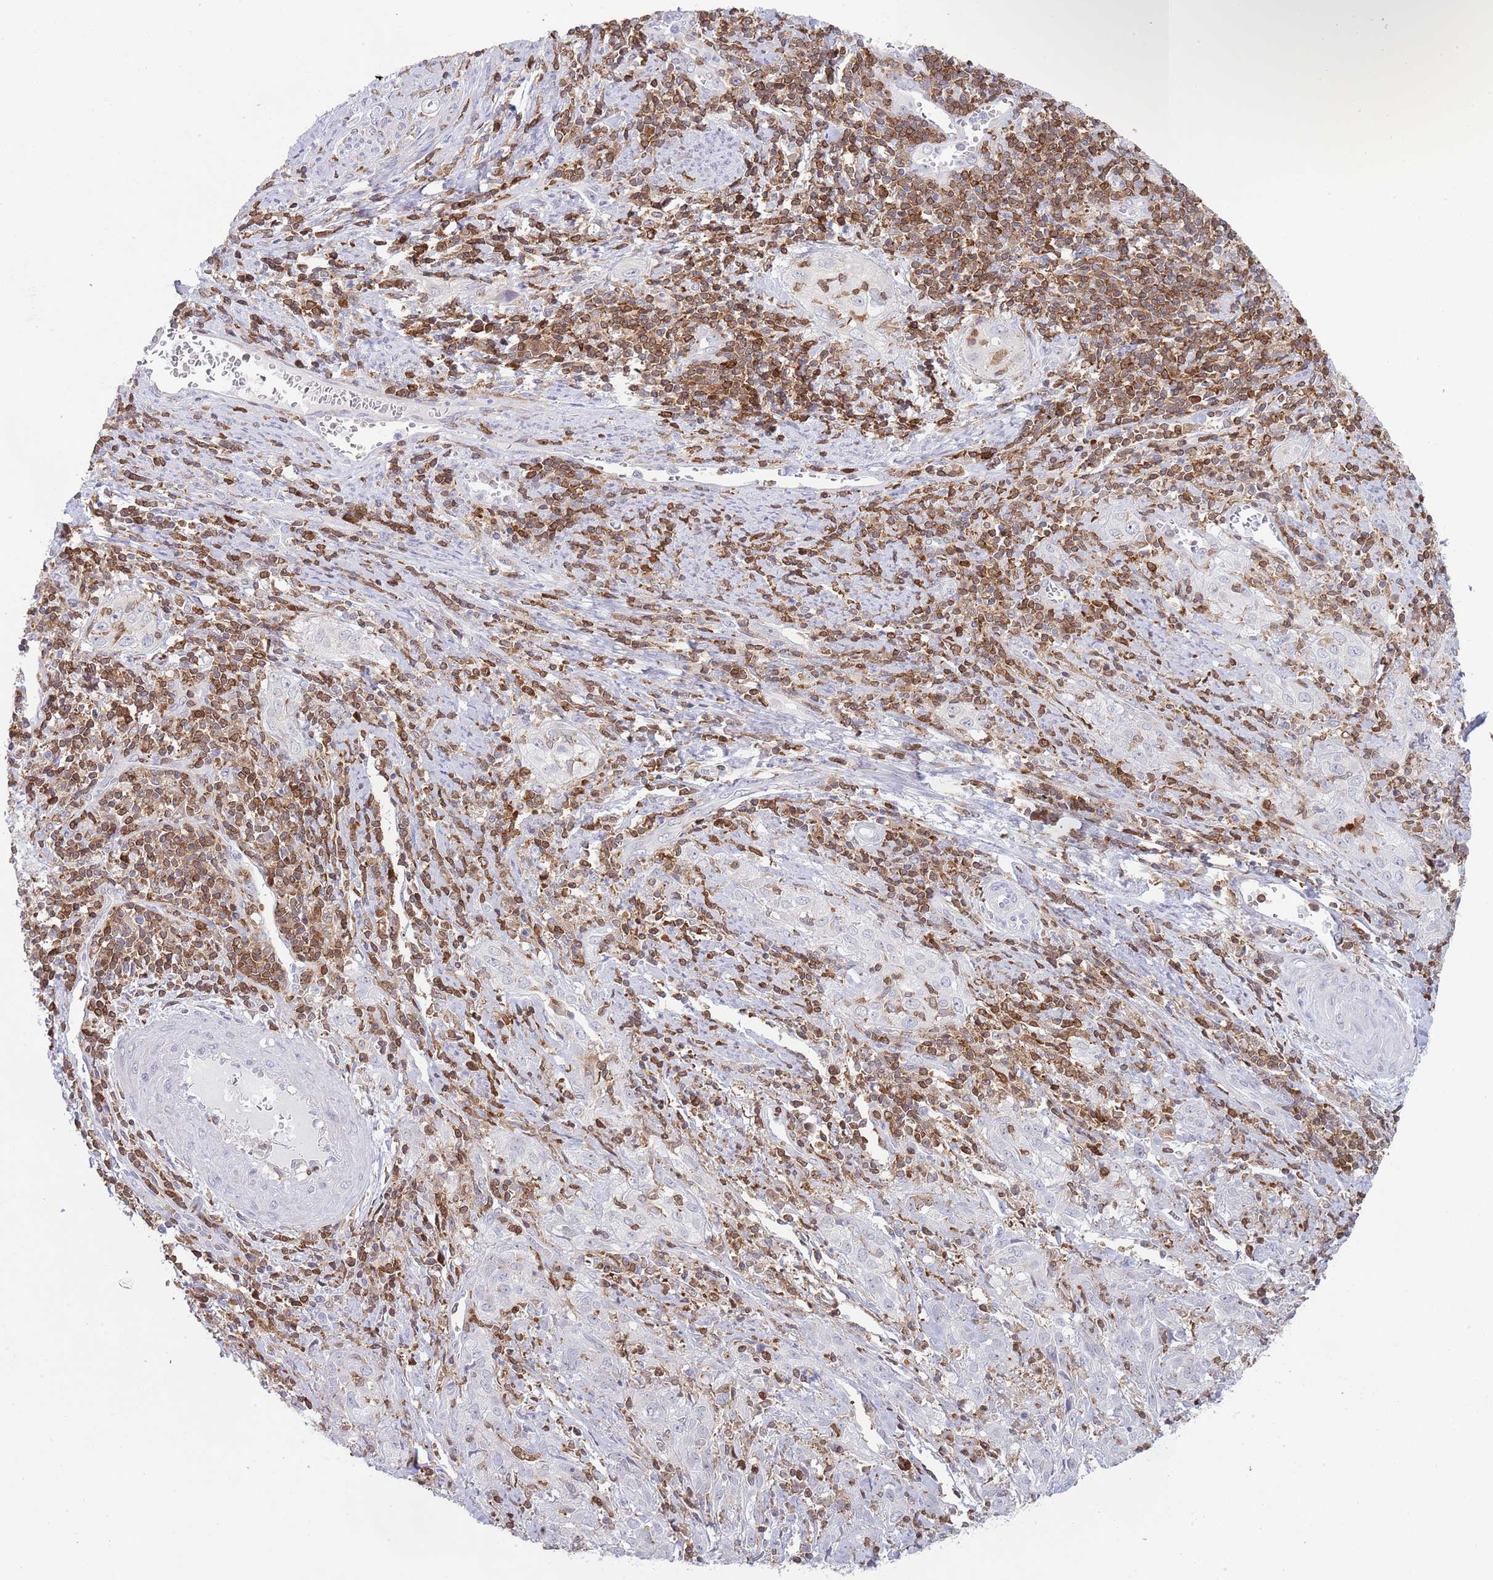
{"staining": {"intensity": "negative", "quantity": "none", "location": "none"}, "tissue": "cervical cancer", "cell_type": "Tumor cells", "image_type": "cancer", "snomed": [{"axis": "morphology", "description": "Squamous cell carcinoma, NOS"}, {"axis": "topography", "description": "Cervix"}], "caption": "The immunohistochemistry image has no significant expression in tumor cells of squamous cell carcinoma (cervical) tissue.", "gene": "LPXN", "patient": {"sex": "female", "age": 57}}